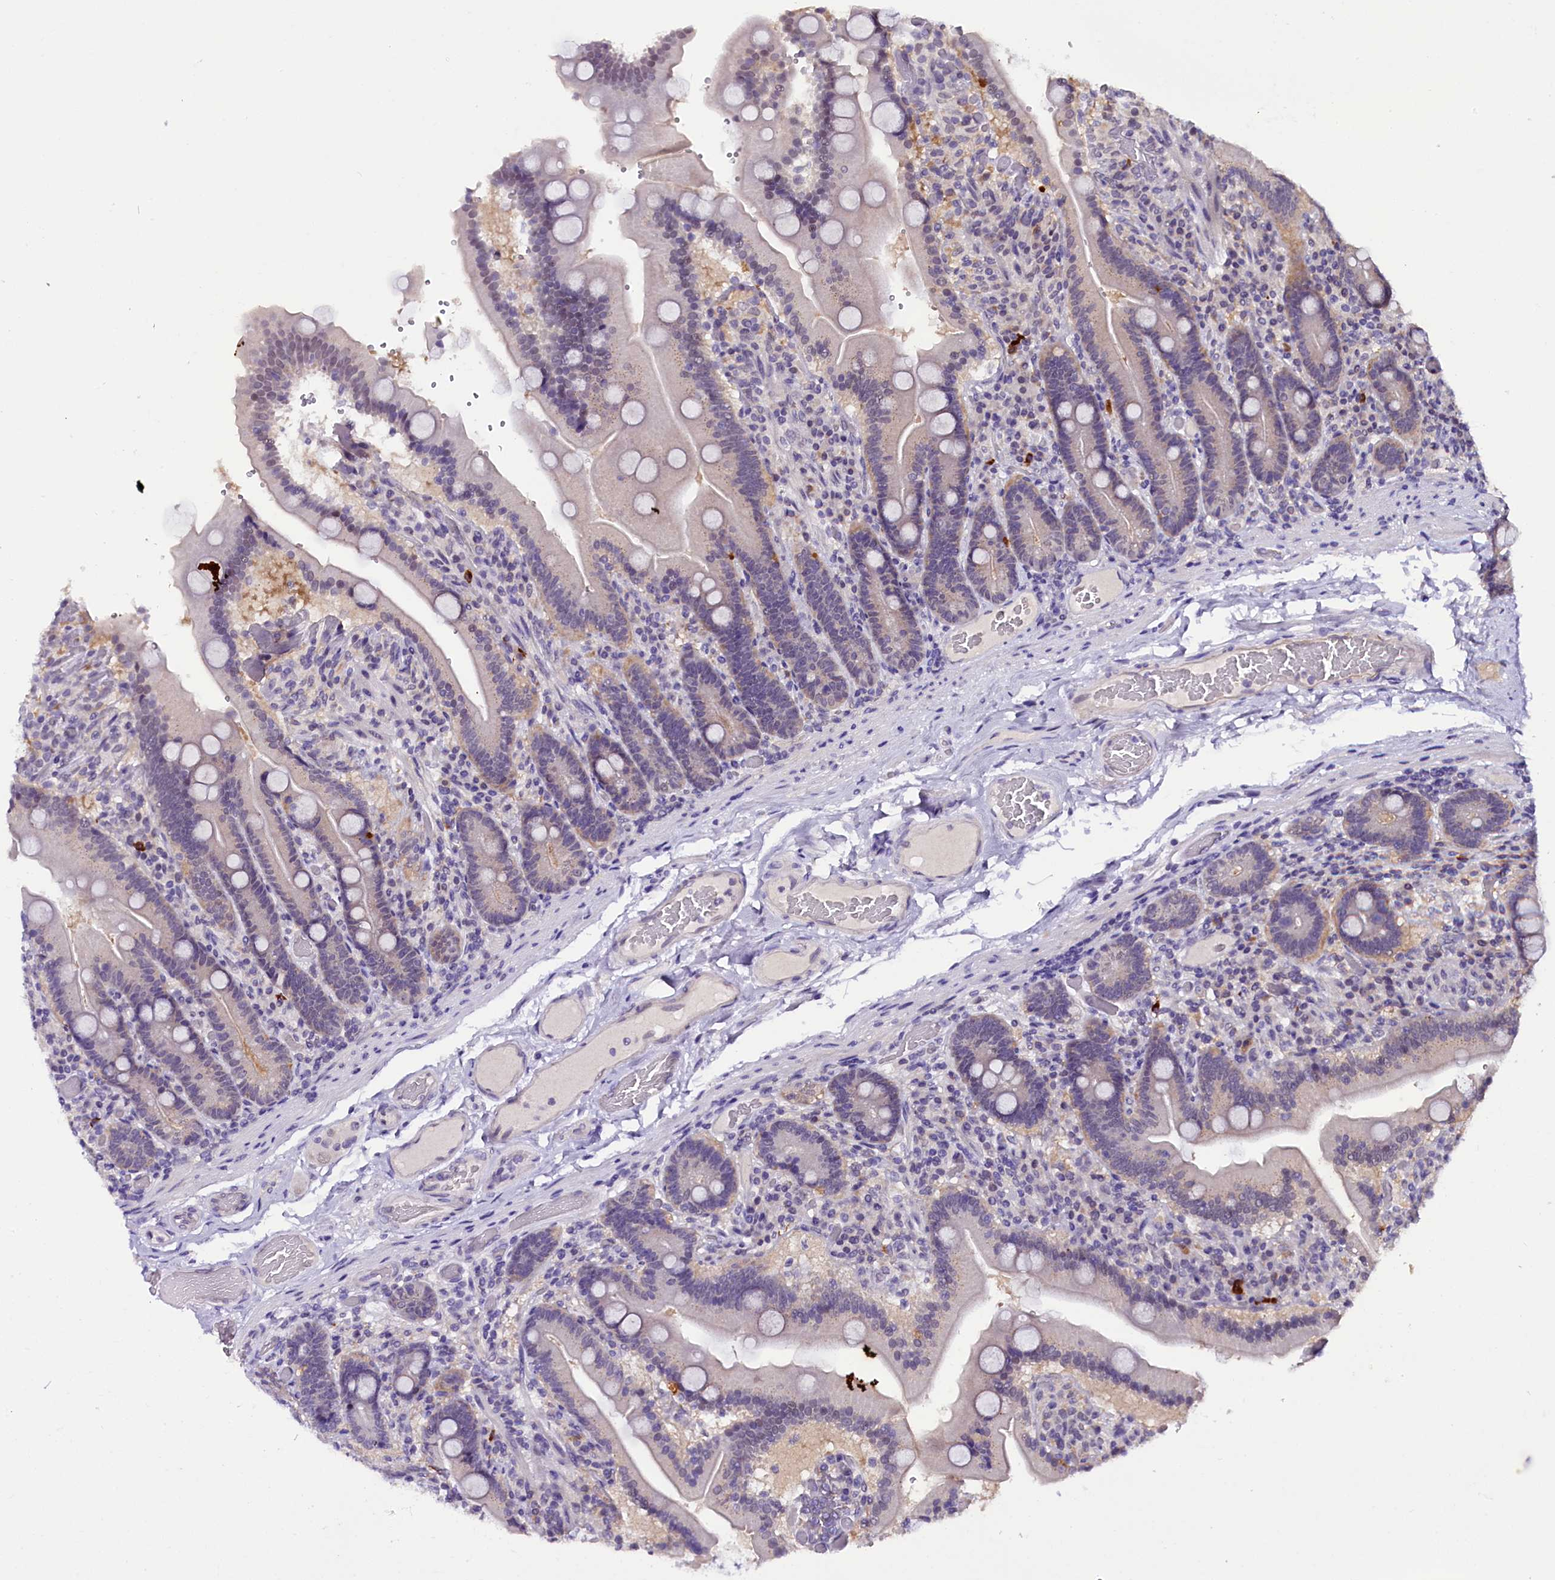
{"staining": {"intensity": "negative", "quantity": "none", "location": "none"}, "tissue": "duodenum", "cell_type": "Glandular cells", "image_type": "normal", "snomed": [{"axis": "morphology", "description": "Normal tissue, NOS"}, {"axis": "topography", "description": "Duodenum"}], "caption": "Histopathology image shows no protein expression in glandular cells of unremarkable duodenum. (DAB immunohistochemistry (IHC), high magnification).", "gene": "IQCN", "patient": {"sex": "female", "age": 62}}